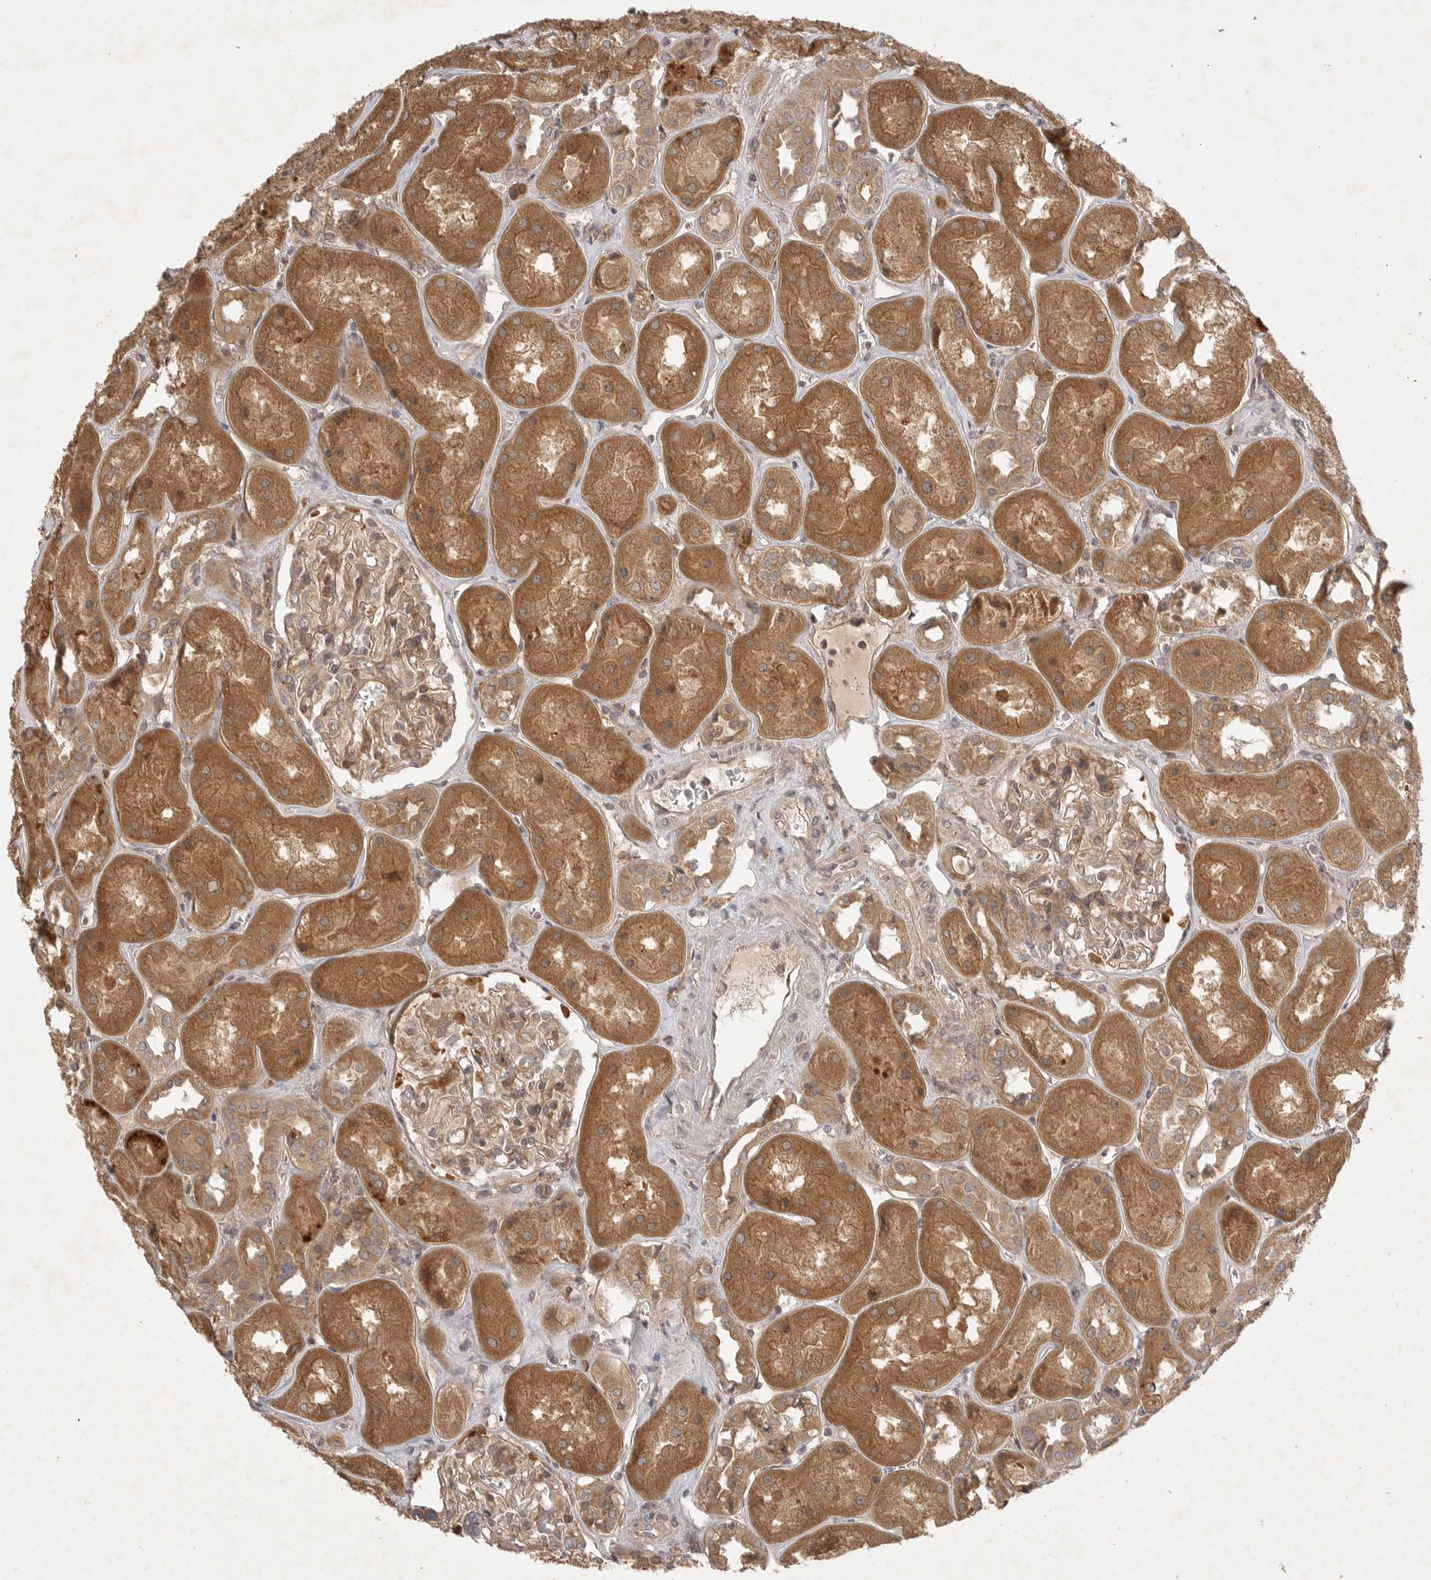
{"staining": {"intensity": "moderate", "quantity": ">75%", "location": "cytoplasmic/membranous"}, "tissue": "kidney", "cell_type": "Cells in glomeruli", "image_type": "normal", "snomed": [{"axis": "morphology", "description": "Normal tissue, NOS"}, {"axis": "topography", "description": "Kidney"}], "caption": "Protein expression analysis of unremarkable kidney reveals moderate cytoplasmic/membranous expression in approximately >75% of cells in glomeruli.", "gene": "ZNF232", "patient": {"sex": "male", "age": 70}}